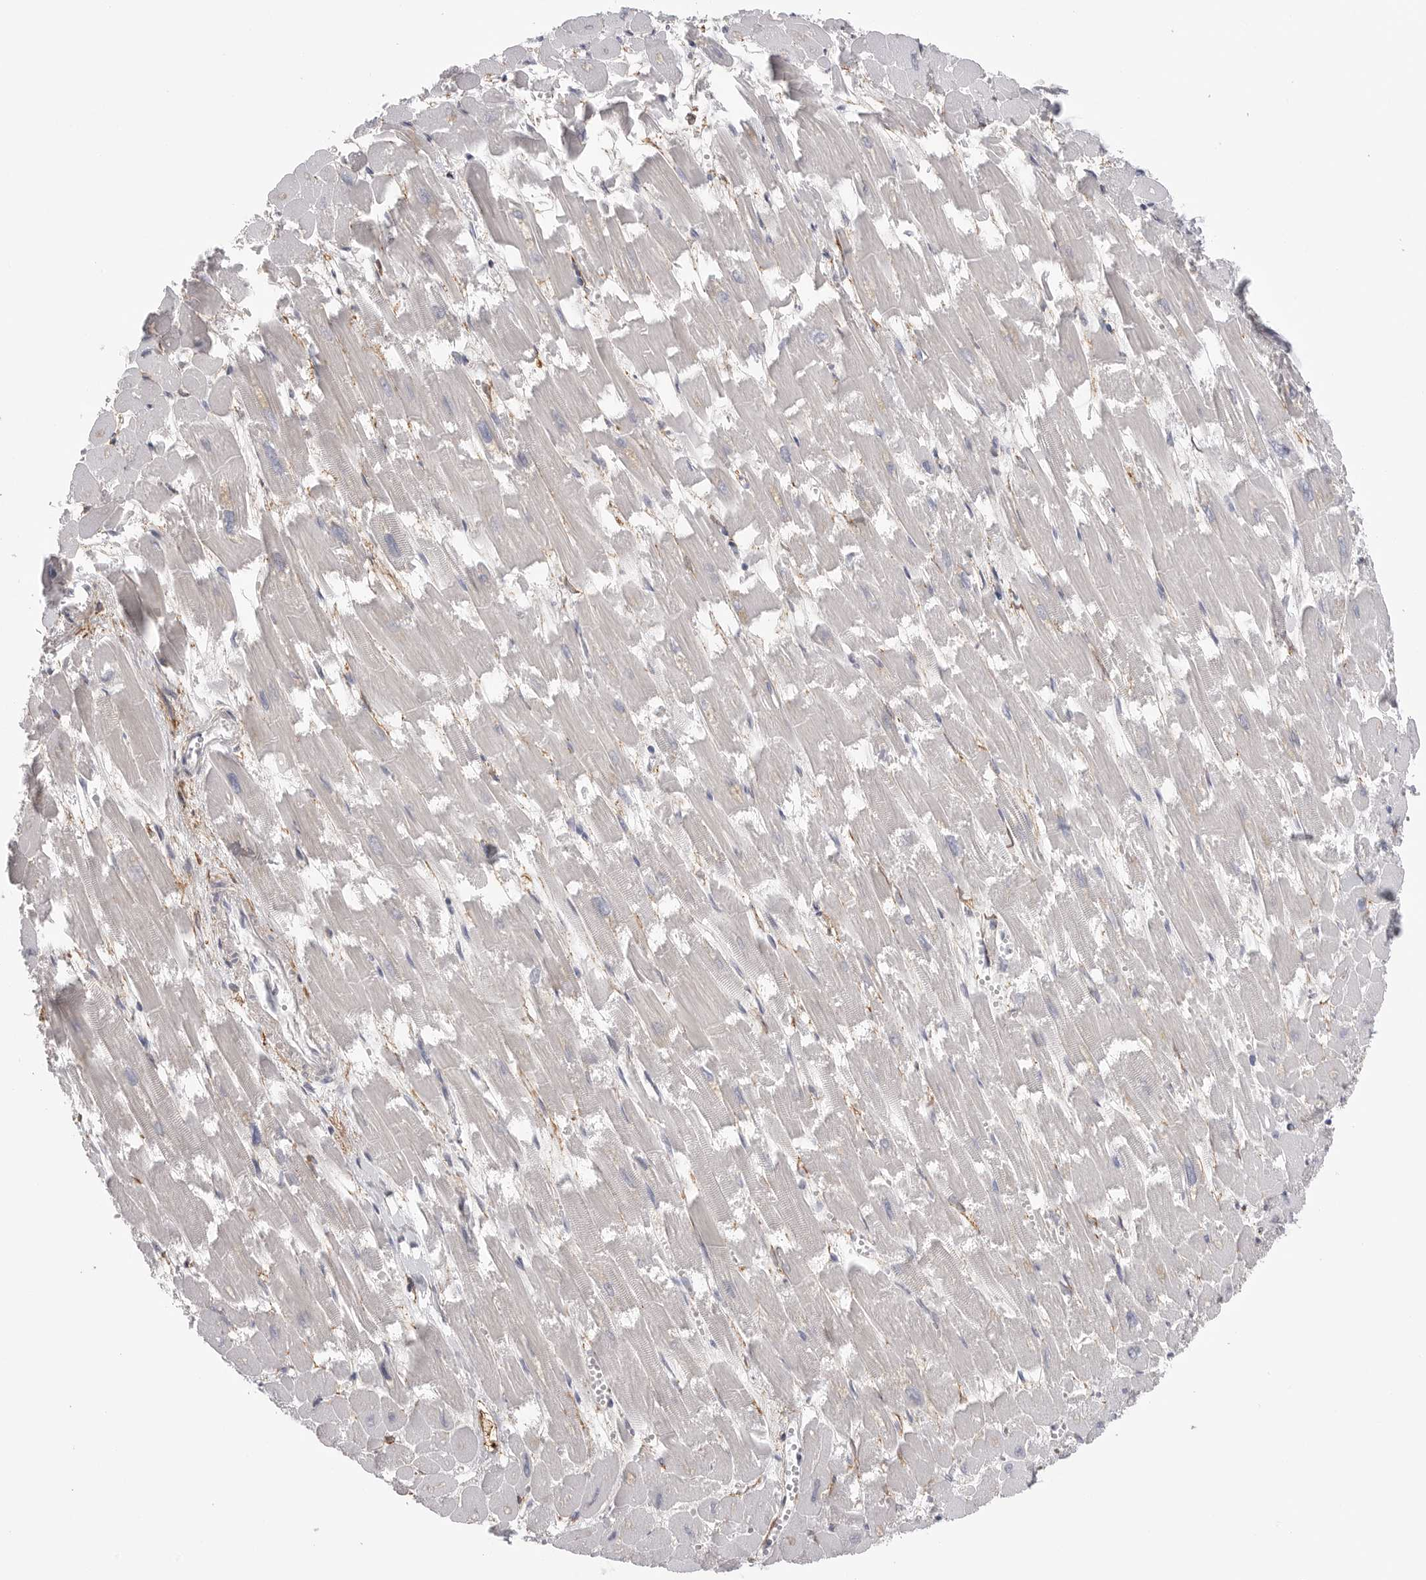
{"staining": {"intensity": "negative", "quantity": "none", "location": "none"}, "tissue": "heart muscle", "cell_type": "Cardiomyocytes", "image_type": "normal", "snomed": [{"axis": "morphology", "description": "Normal tissue, NOS"}, {"axis": "topography", "description": "Heart"}], "caption": "Cardiomyocytes show no significant staining in unremarkable heart muscle. The staining is performed using DAB brown chromogen with nuclei counter-stained in using hematoxylin.", "gene": "AKAP12", "patient": {"sex": "male", "age": 54}}